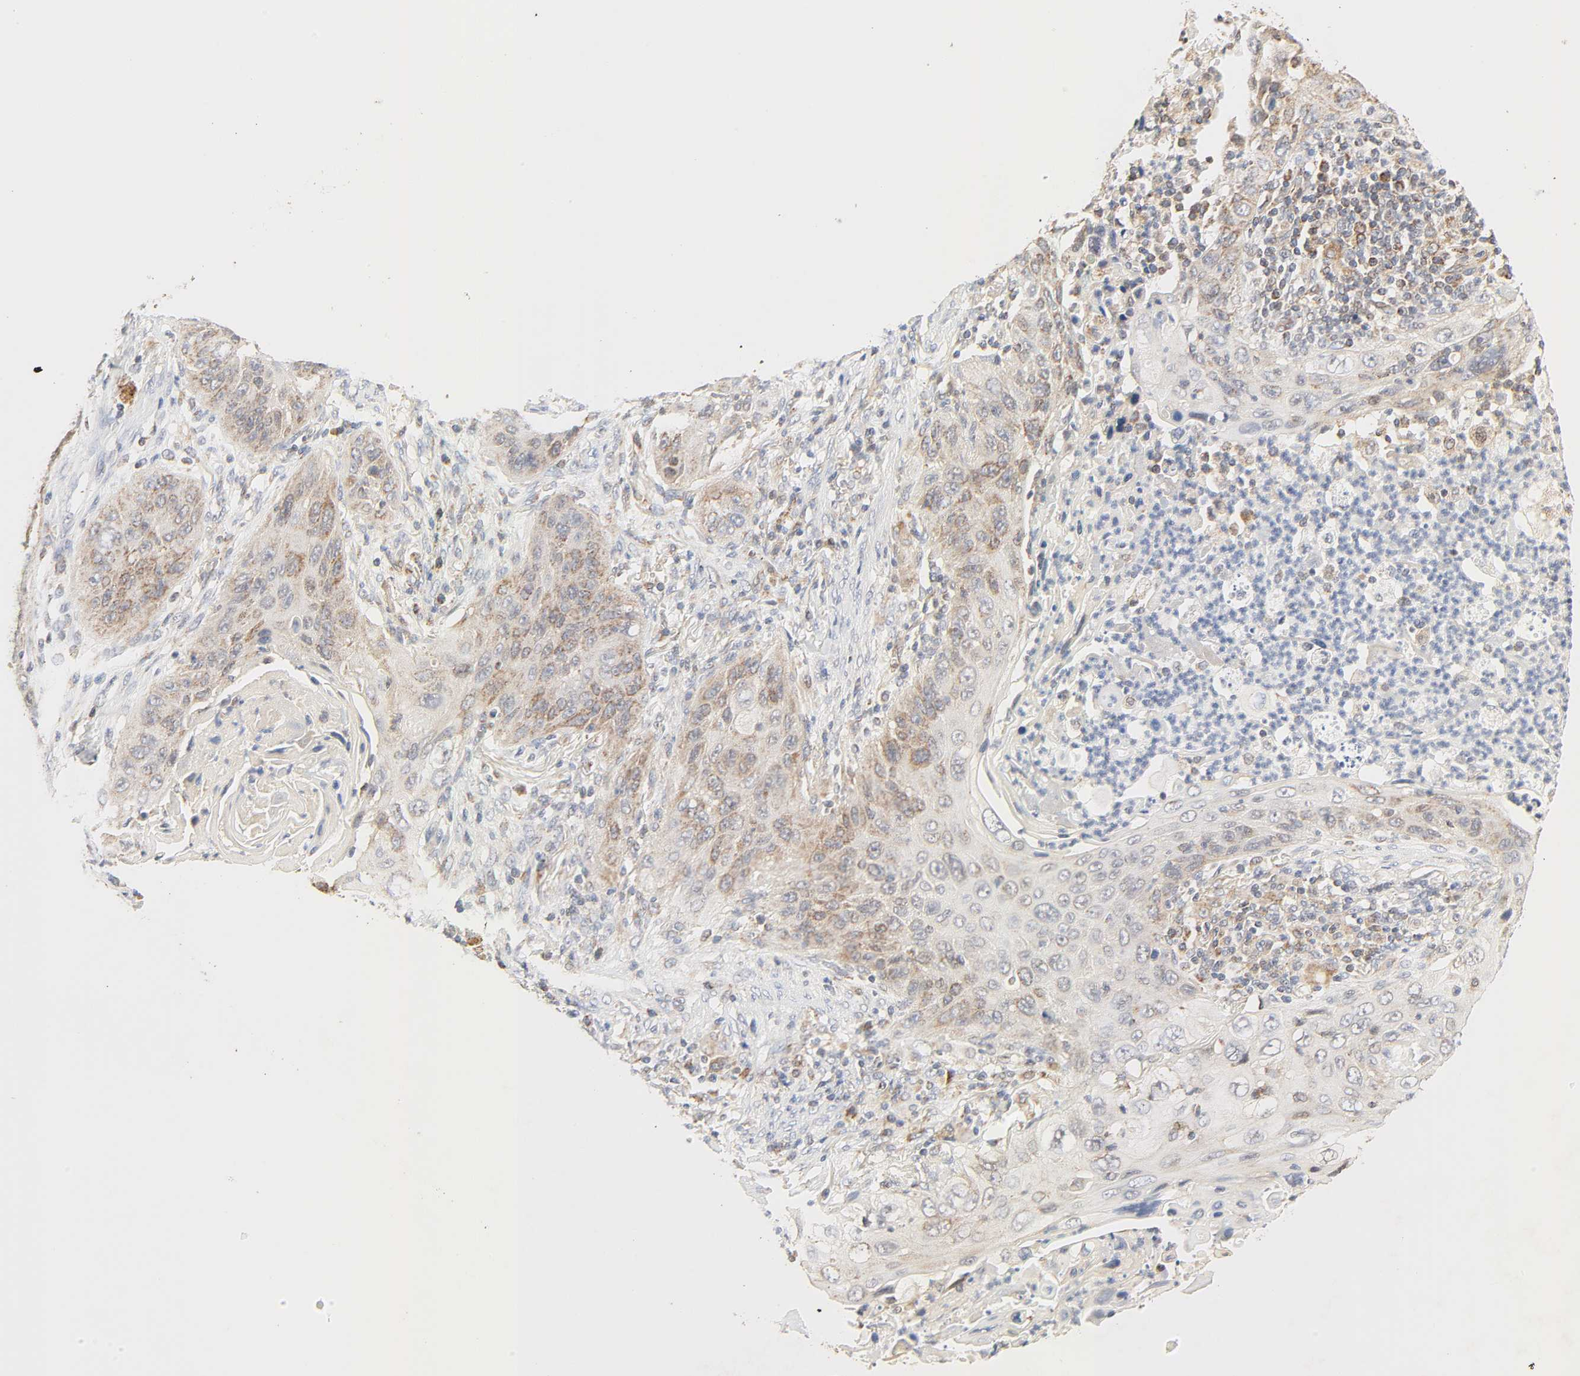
{"staining": {"intensity": "moderate", "quantity": ">75%", "location": "cytoplasmic/membranous"}, "tissue": "lung cancer", "cell_type": "Tumor cells", "image_type": "cancer", "snomed": [{"axis": "morphology", "description": "Squamous cell carcinoma, NOS"}, {"axis": "topography", "description": "Lung"}], "caption": "Tumor cells show medium levels of moderate cytoplasmic/membranous positivity in about >75% of cells in human squamous cell carcinoma (lung).", "gene": "ZMAT5", "patient": {"sex": "female", "age": 67}}